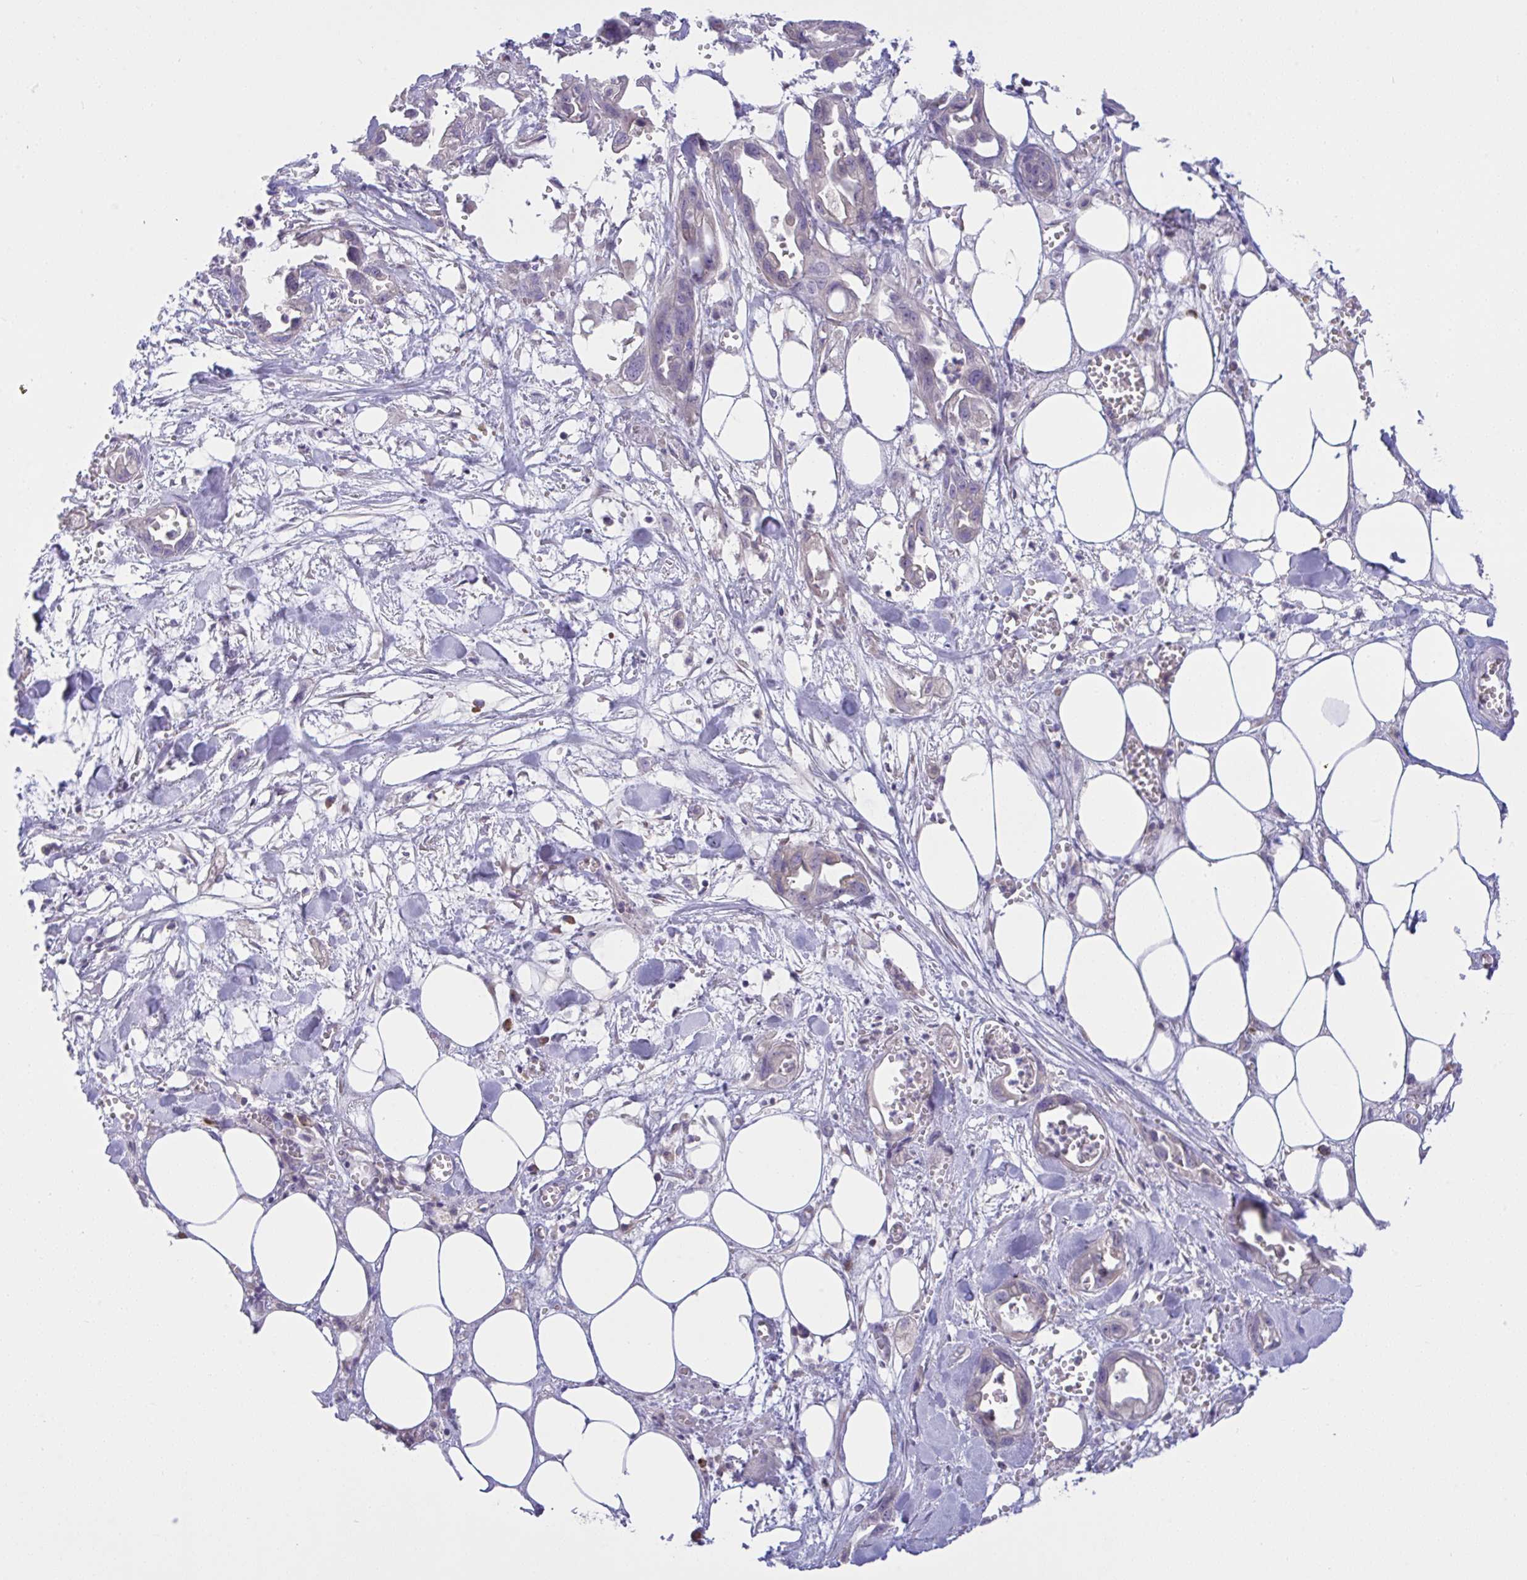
{"staining": {"intensity": "negative", "quantity": "none", "location": "none"}, "tissue": "pancreatic cancer", "cell_type": "Tumor cells", "image_type": "cancer", "snomed": [{"axis": "morphology", "description": "Adenocarcinoma, NOS"}, {"axis": "topography", "description": "Pancreas"}], "caption": "DAB (3,3'-diaminobenzidine) immunohistochemical staining of human adenocarcinoma (pancreatic) displays no significant staining in tumor cells.", "gene": "TMEM41A", "patient": {"sex": "female", "age": 73}}